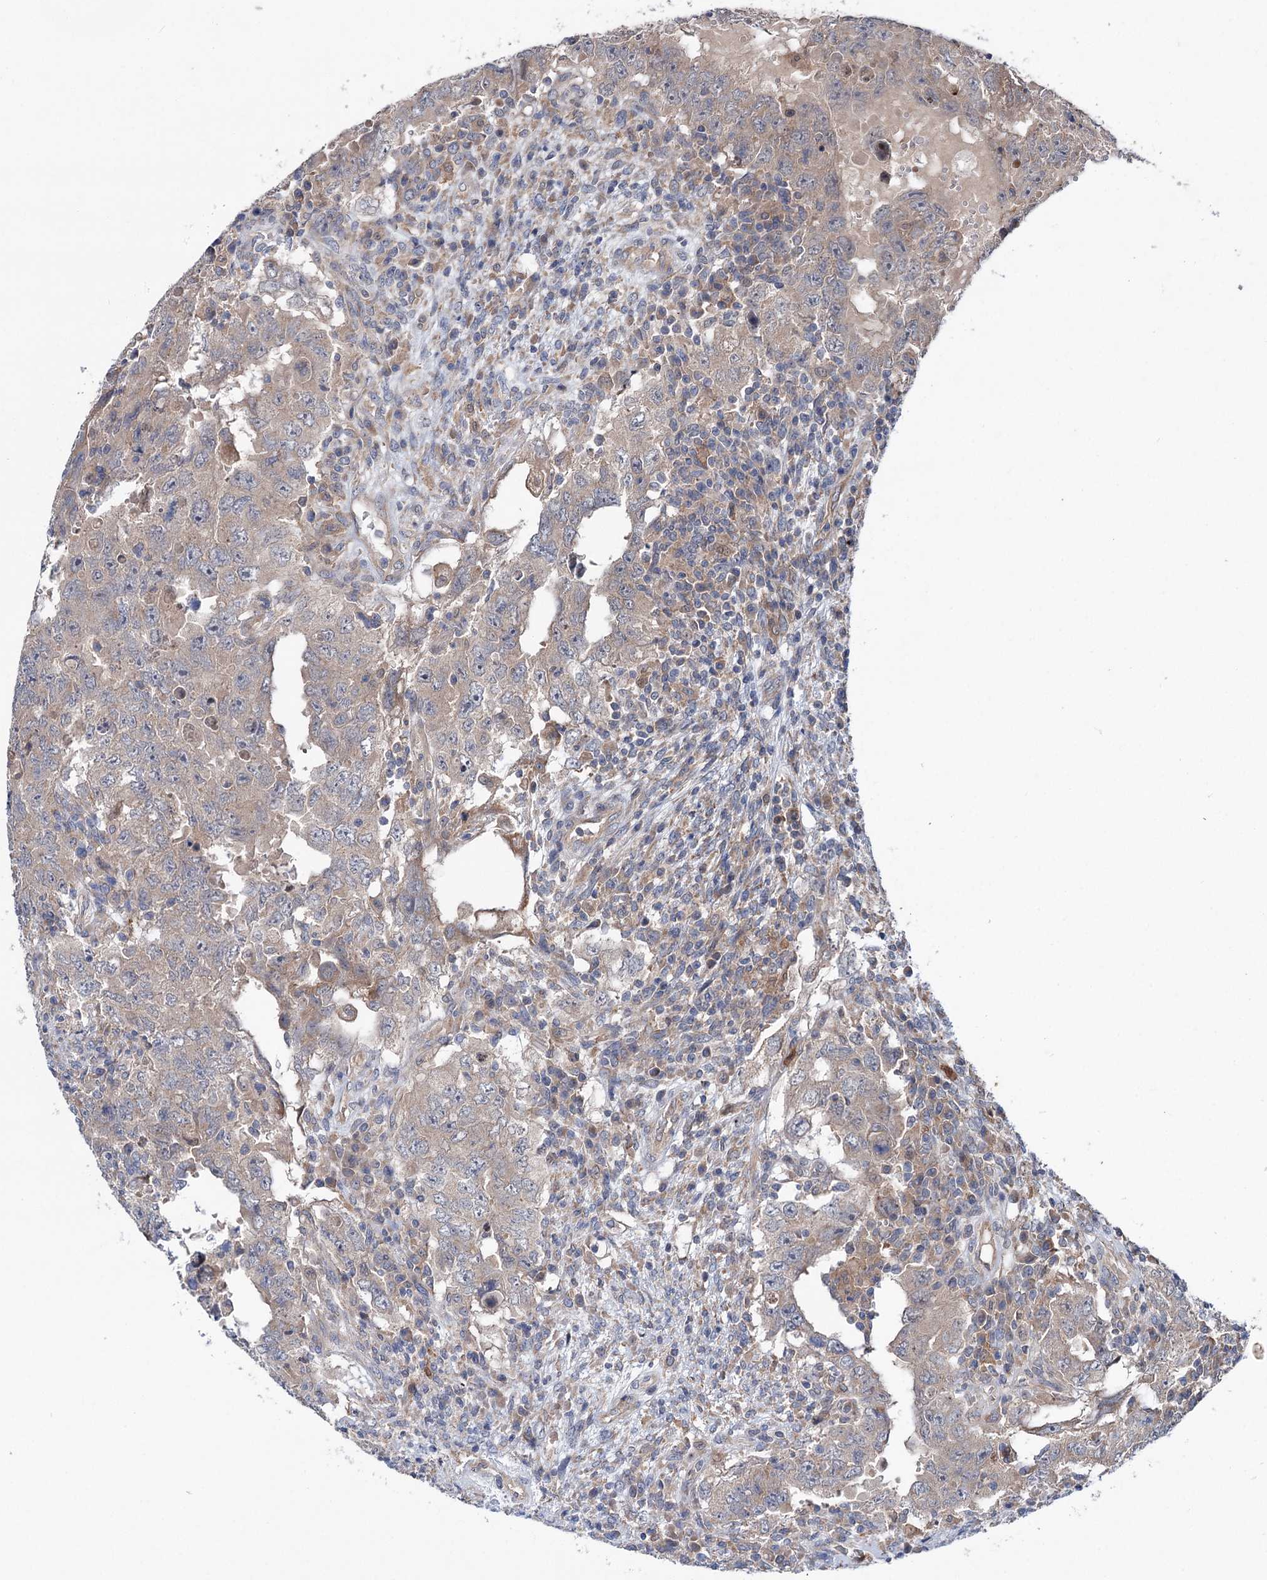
{"staining": {"intensity": "negative", "quantity": "none", "location": "none"}, "tissue": "testis cancer", "cell_type": "Tumor cells", "image_type": "cancer", "snomed": [{"axis": "morphology", "description": "Carcinoma, Embryonal, NOS"}, {"axis": "topography", "description": "Testis"}], "caption": "Tumor cells show no significant positivity in testis cancer (embryonal carcinoma). (DAB immunohistochemistry (IHC) visualized using brightfield microscopy, high magnification).", "gene": "PTPN3", "patient": {"sex": "male", "age": 26}}